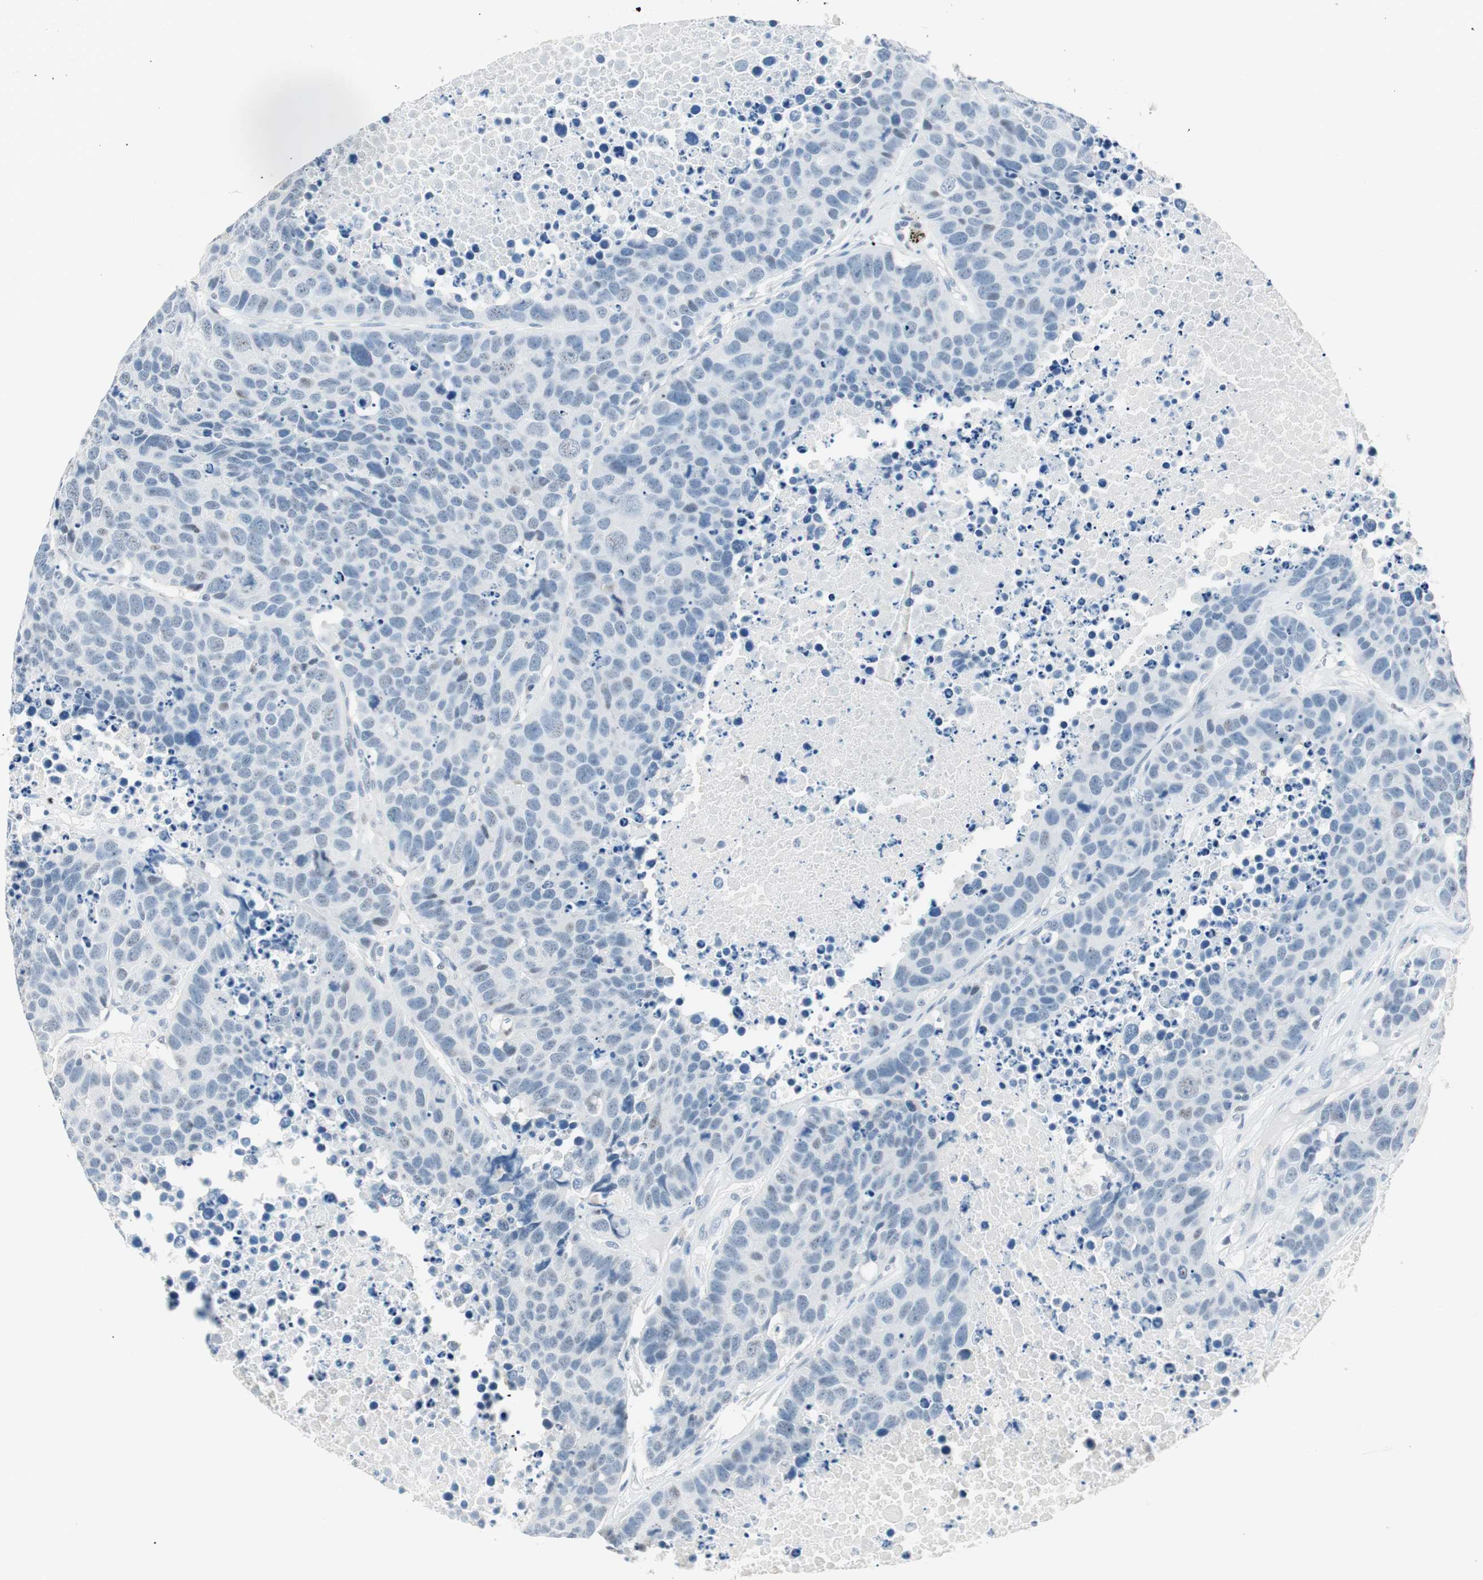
{"staining": {"intensity": "negative", "quantity": "none", "location": "none"}, "tissue": "carcinoid", "cell_type": "Tumor cells", "image_type": "cancer", "snomed": [{"axis": "morphology", "description": "Carcinoid, malignant, NOS"}, {"axis": "topography", "description": "Lung"}], "caption": "An image of carcinoid (malignant) stained for a protein displays no brown staining in tumor cells. (DAB immunohistochemistry (IHC) with hematoxylin counter stain).", "gene": "HOXB13", "patient": {"sex": "male", "age": 60}}